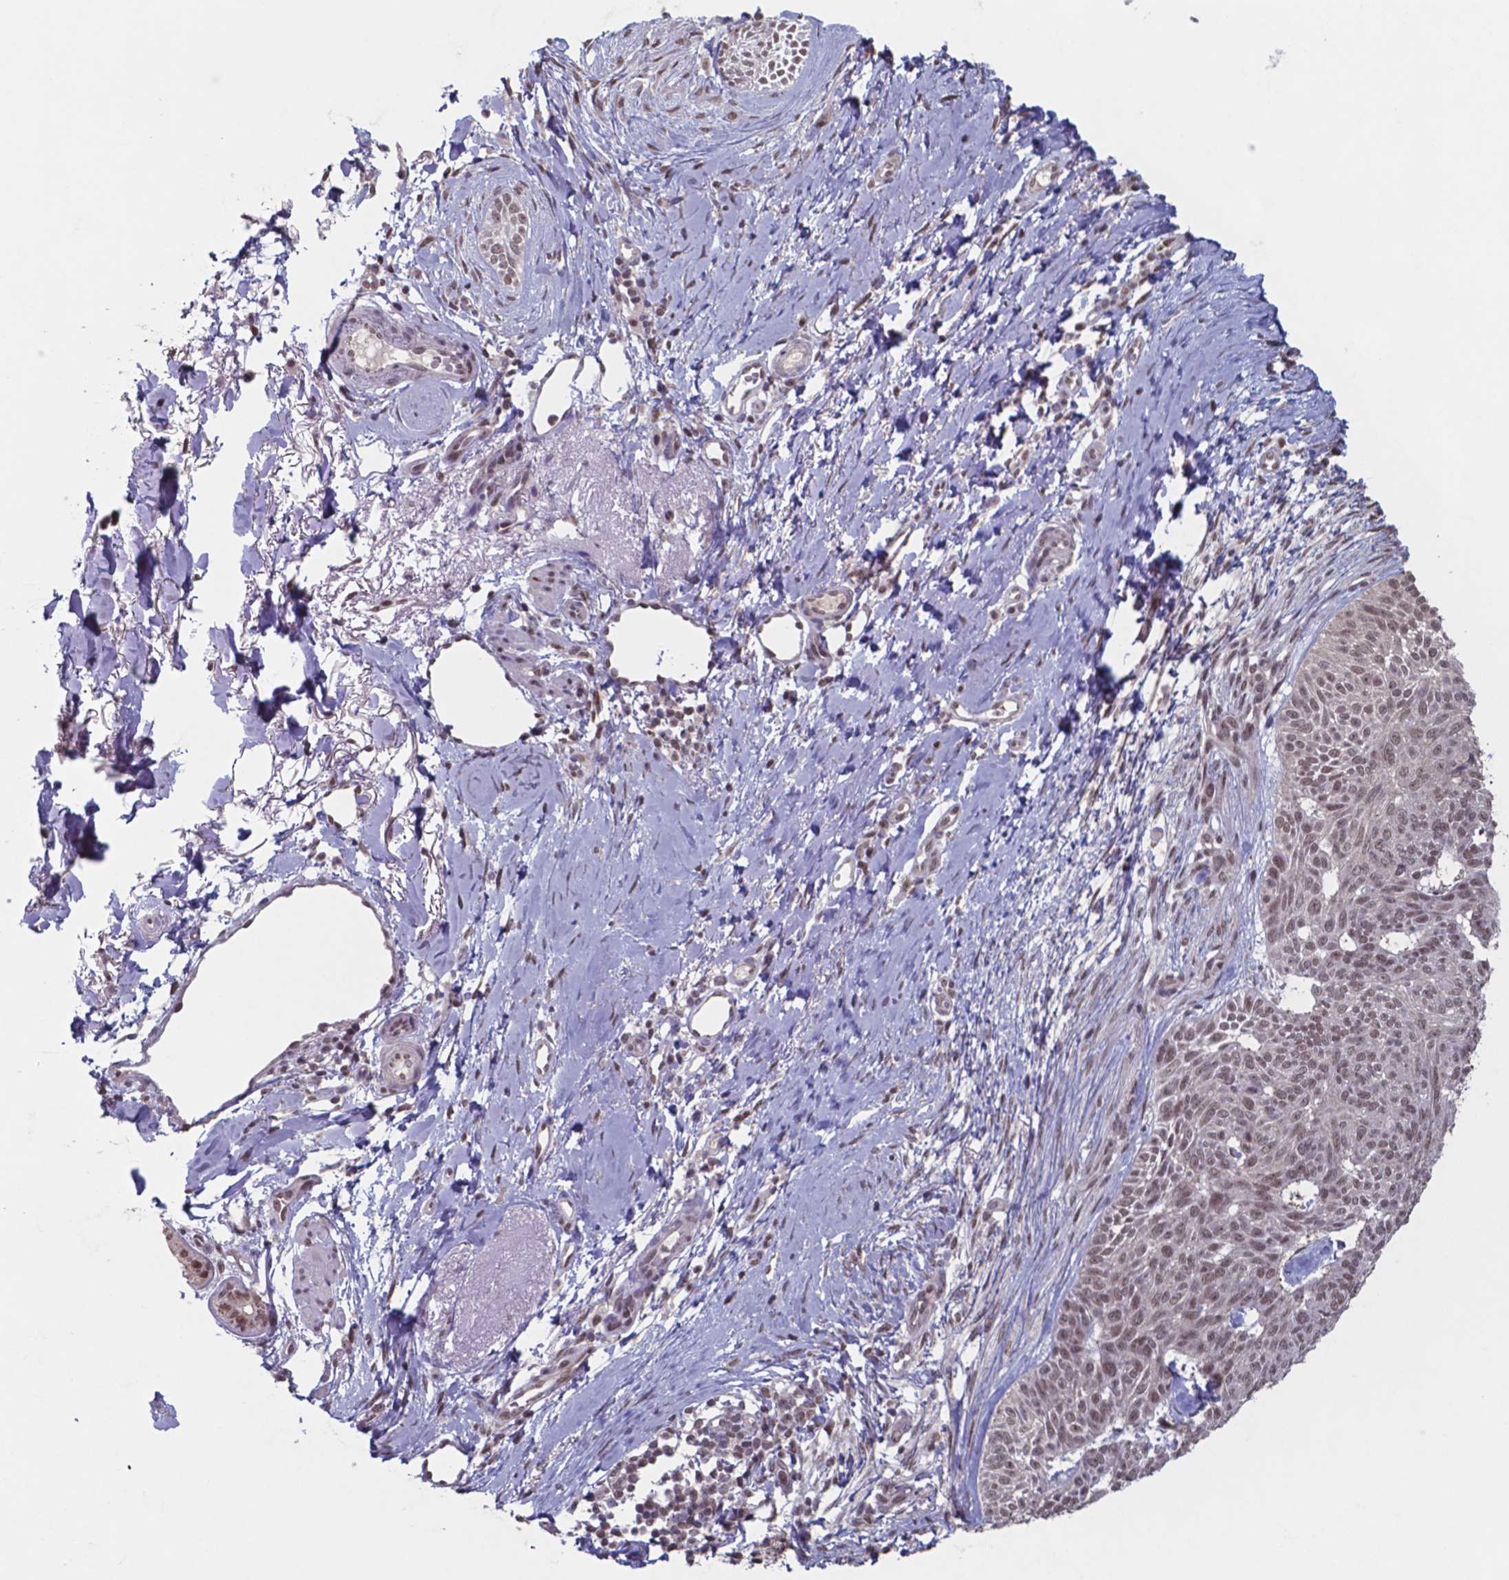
{"staining": {"intensity": "weak", "quantity": ">75%", "location": "nuclear"}, "tissue": "skin cancer", "cell_type": "Tumor cells", "image_type": "cancer", "snomed": [{"axis": "morphology", "description": "Normal tissue, NOS"}, {"axis": "morphology", "description": "Basal cell carcinoma"}, {"axis": "topography", "description": "Skin"}], "caption": "An image of skin cancer stained for a protein reveals weak nuclear brown staining in tumor cells.", "gene": "UBA1", "patient": {"sex": "male", "age": 84}}